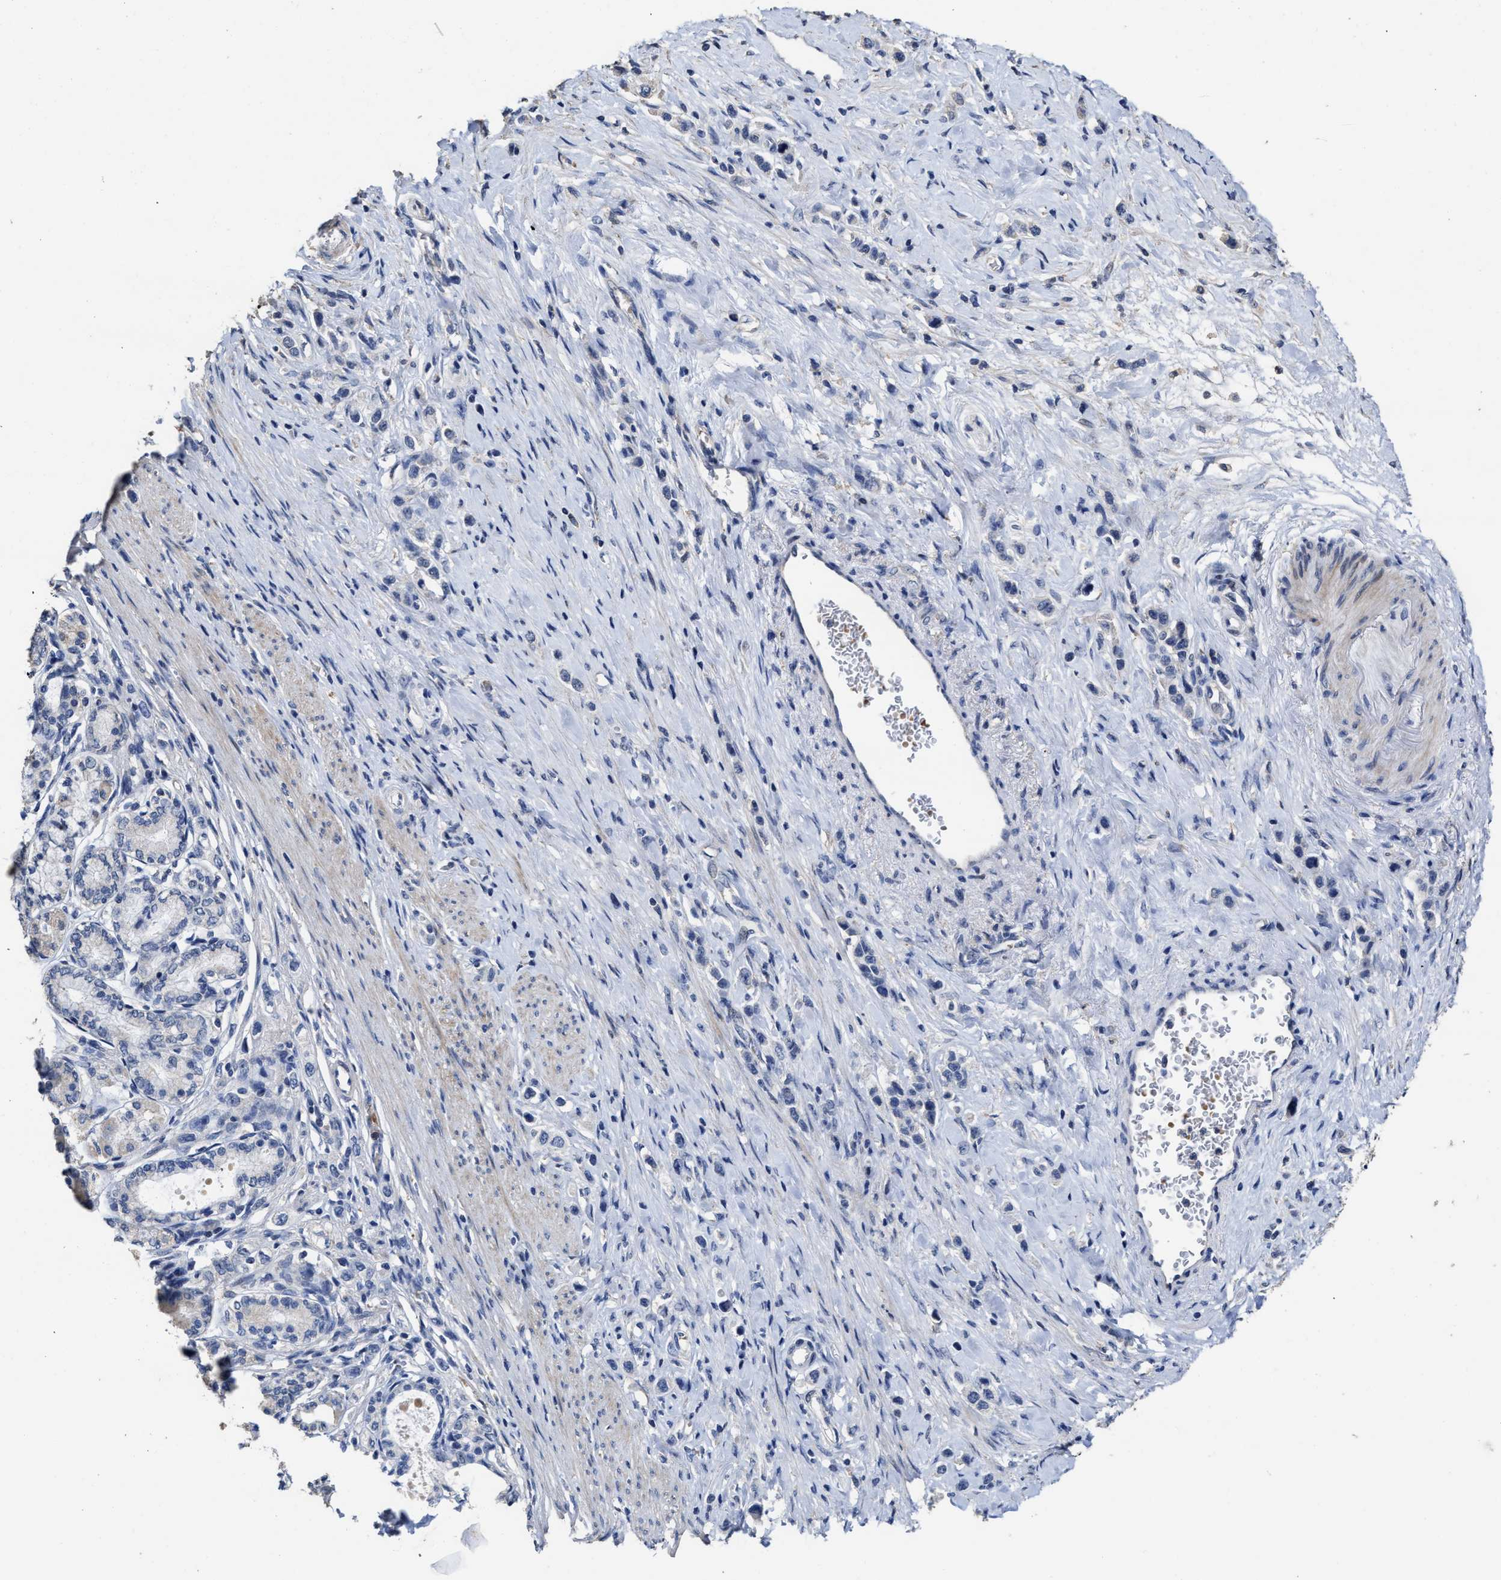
{"staining": {"intensity": "negative", "quantity": "none", "location": "none"}, "tissue": "stomach cancer", "cell_type": "Tumor cells", "image_type": "cancer", "snomed": [{"axis": "morphology", "description": "Adenocarcinoma, NOS"}, {"axis": "topography", "description": "Stomach"}], "caption": "Stomach cancer was stained to show a protein in brown. There is no significant staining in tumor cells. (Immunohistochemistry (ihc), brightfield microscopy, high magnification).", "gene": "ZFAT", "patient": {"sex": "female", "age": 65}}